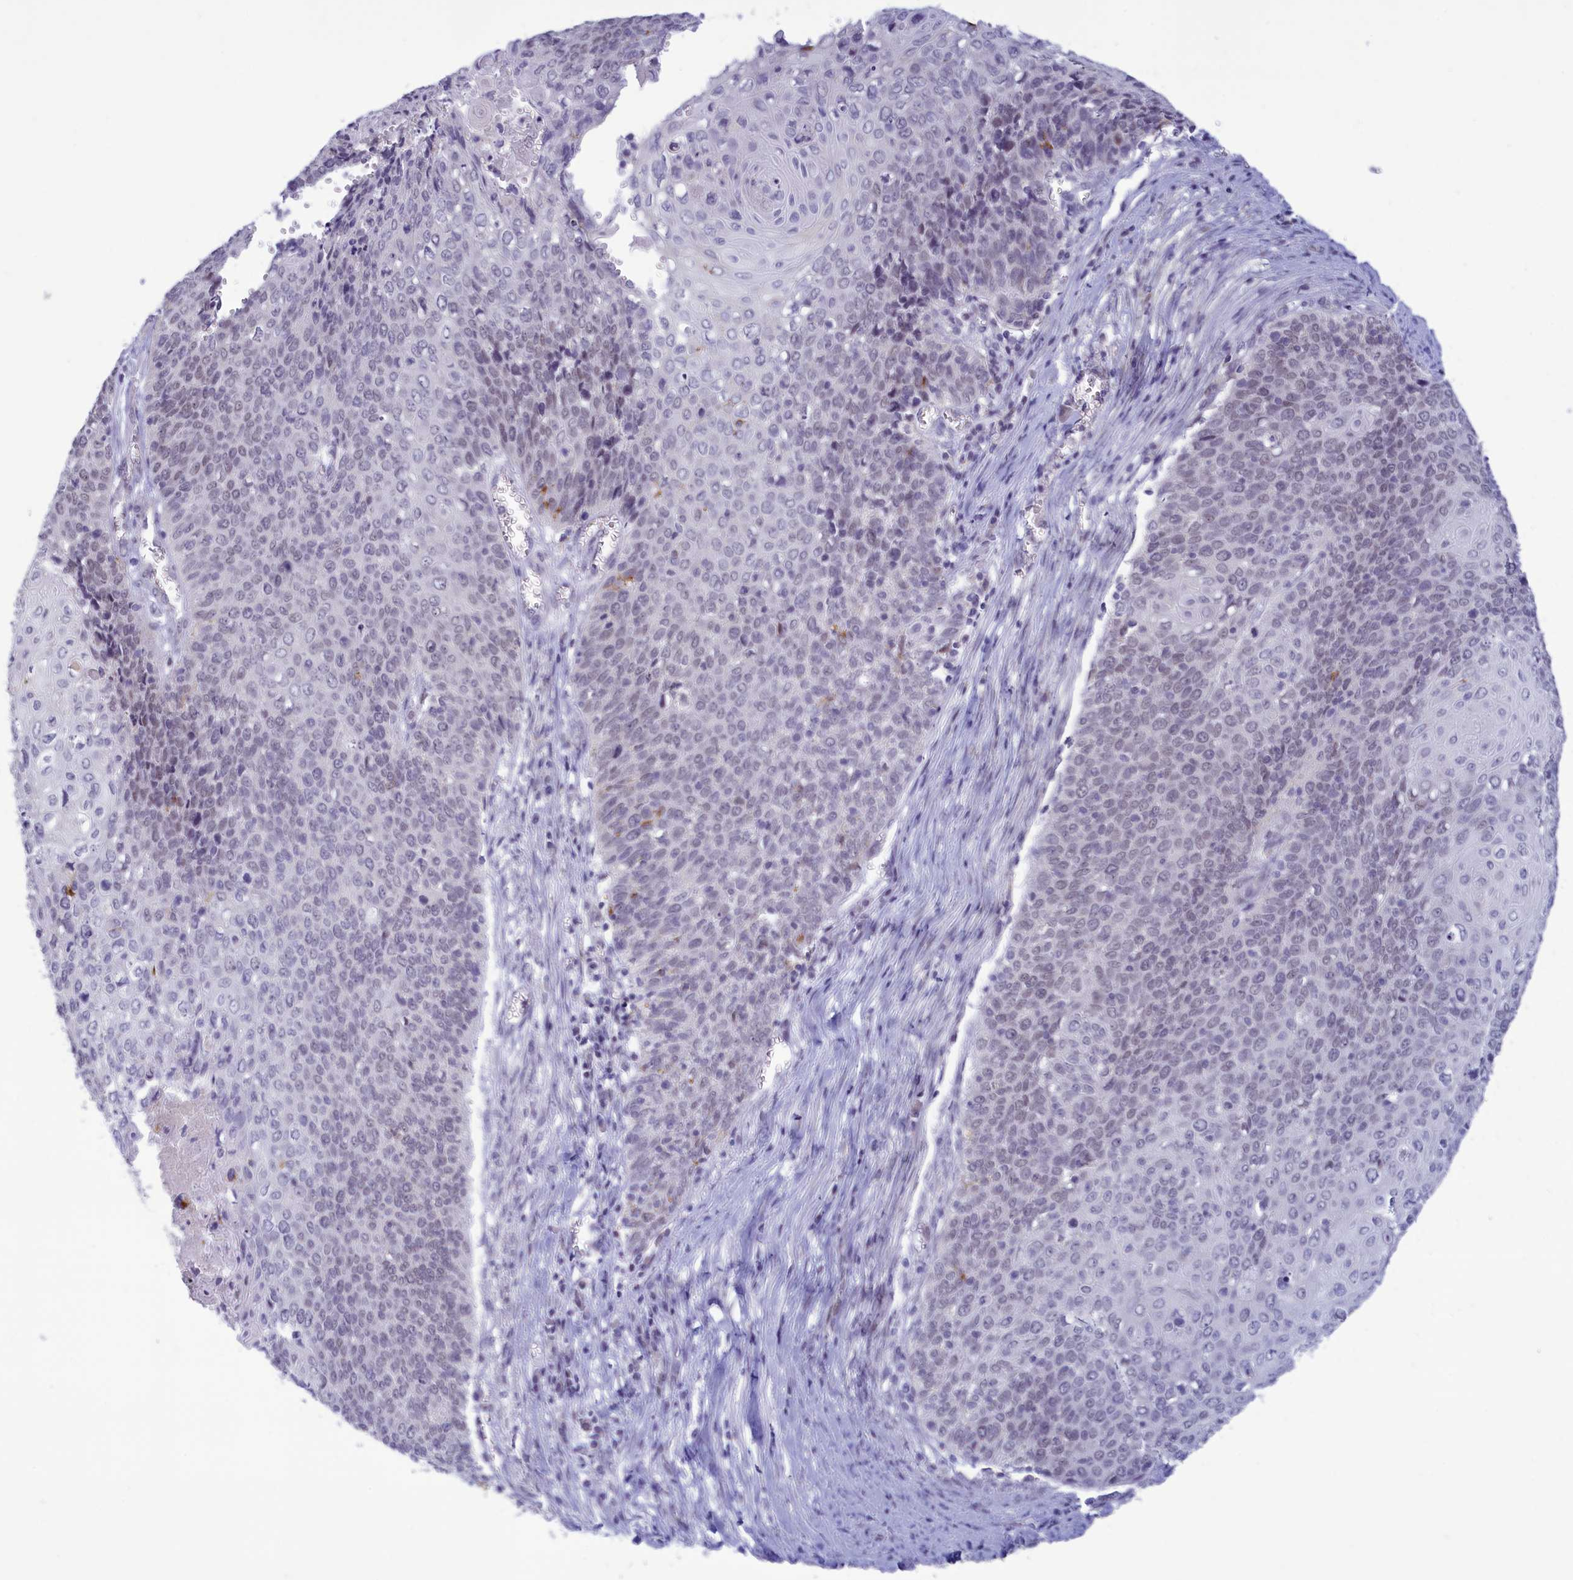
{"staining": {"intensity": "negative", "quantity": "none", "location": "none"}, "tissue": "cervical cancer", "cell_type": "Tumor cells", "image_type": "cancer", "snomed": [{"axis": "morphology", "description": "Squamous cell carcinoma, NOS"}, {"axis": "topography", "description": "Cervix"}], "caption": "Immunohistochemistry (IHC) micrograph of squamous cell carcinoma (cervical) stained for a protein (brown), which exhibits no expression in tumor cells. (DAB (3,3'-diaminobenzidine) IHC visualized using brightfield microscopy, high magnification).", "gene": "ELOA2", "patient": {"sex": "female", "age": 39}}